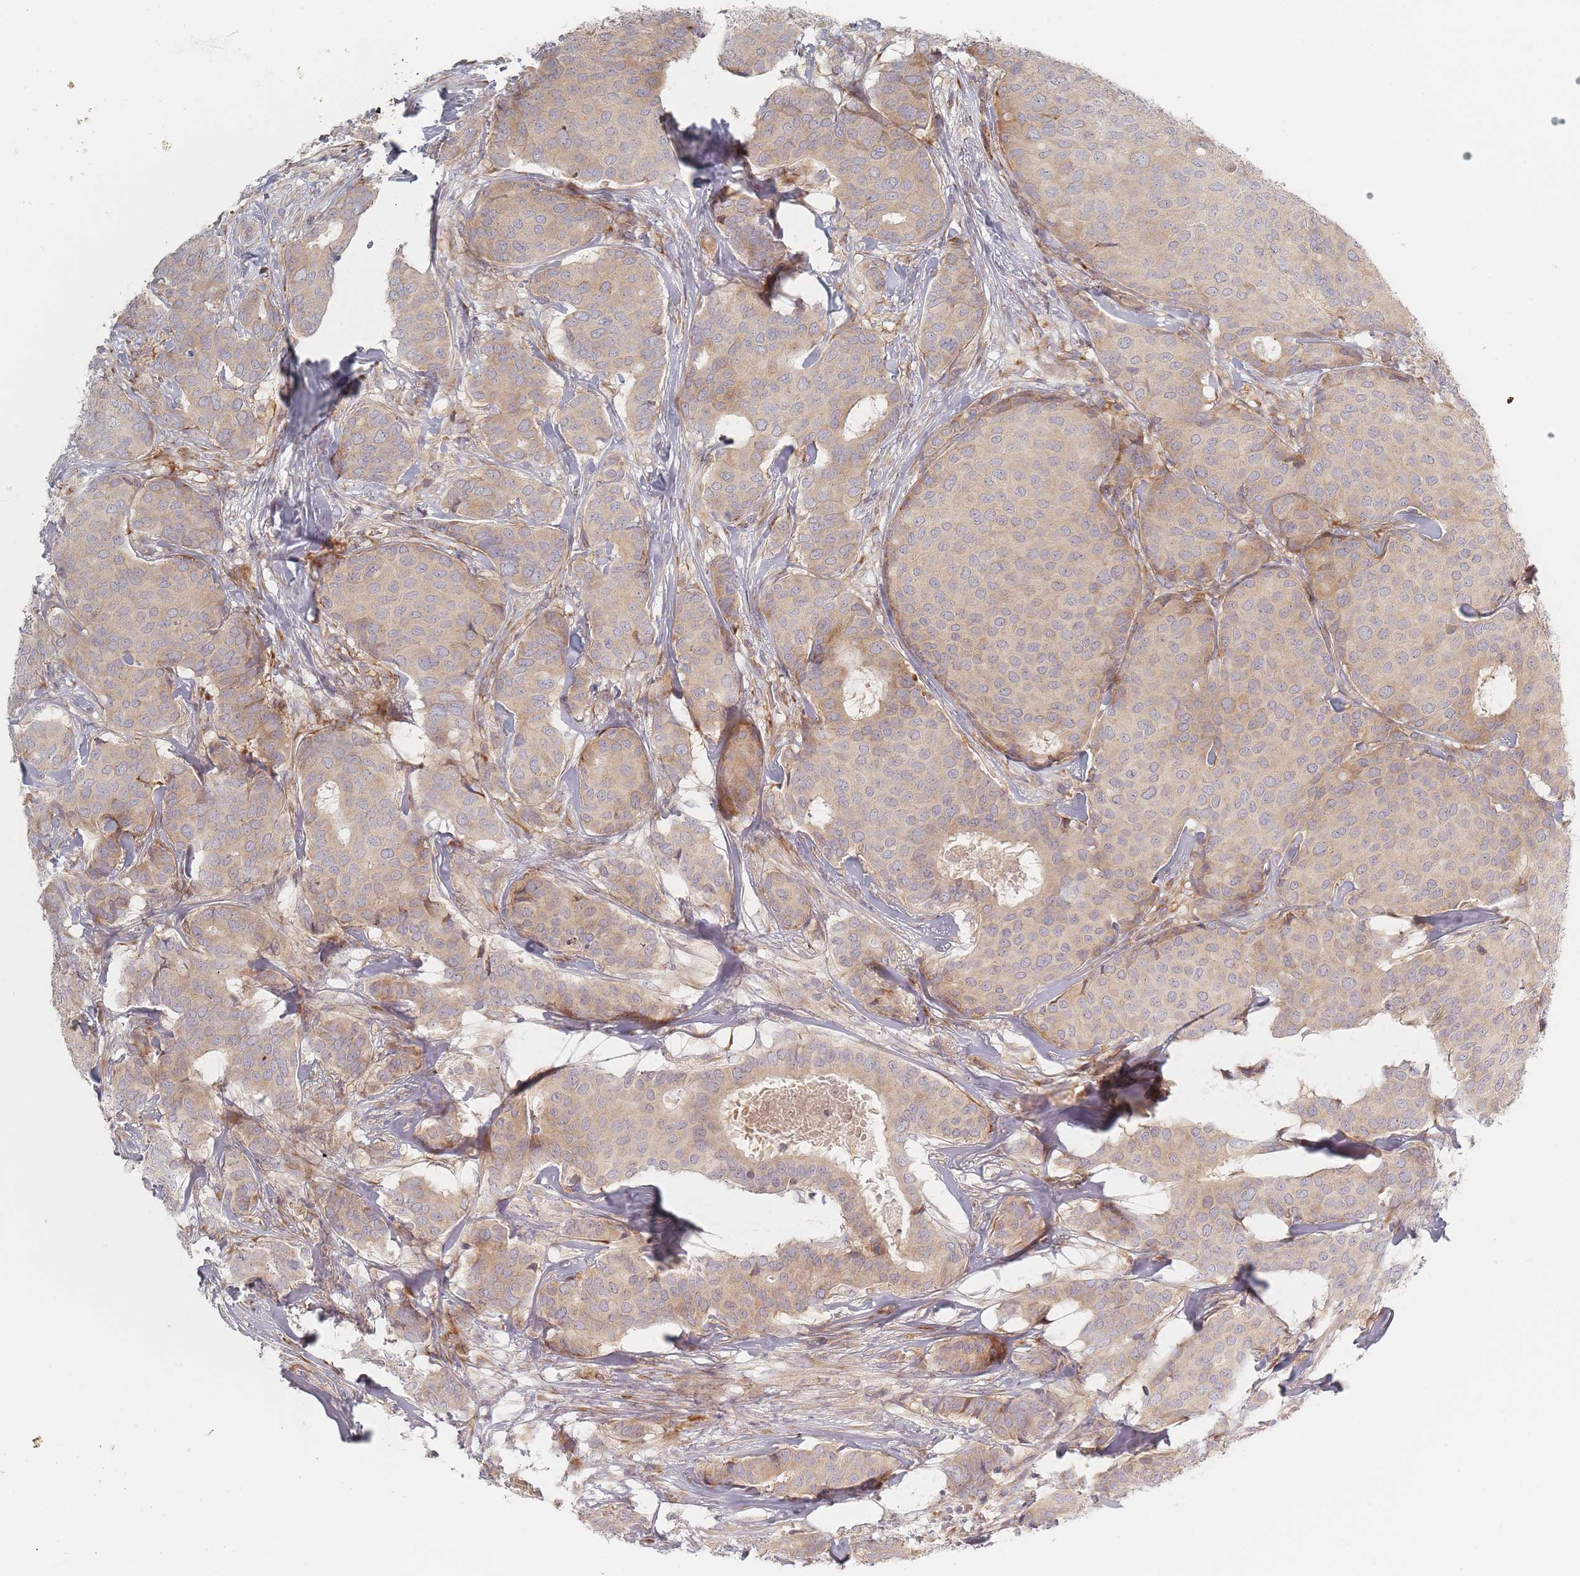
{"staining": {"intensity": "weak", "quantity": "25%-75%", "location": "cytoplasmic/membranous"}, "tissue": "breast cancer", "cell_type": "Tumor cells", "image_type": "cancer", "snomed": [{"axis": "morphology", "description": "Duct carcinoma"}, {"axis": "topography", "description": "Breast"}], "caption": "An immunohistochemistry (IHC) histopathology image of neoplastic tissue is shown. Protein staining in brown labels weak cytoplasmic/membranous positivity in infiltrating ductal carcinoma (breast) within tumor cells.", "gene": "ZKSCAN7", "patient": {"sex": "female", "age": 75}}